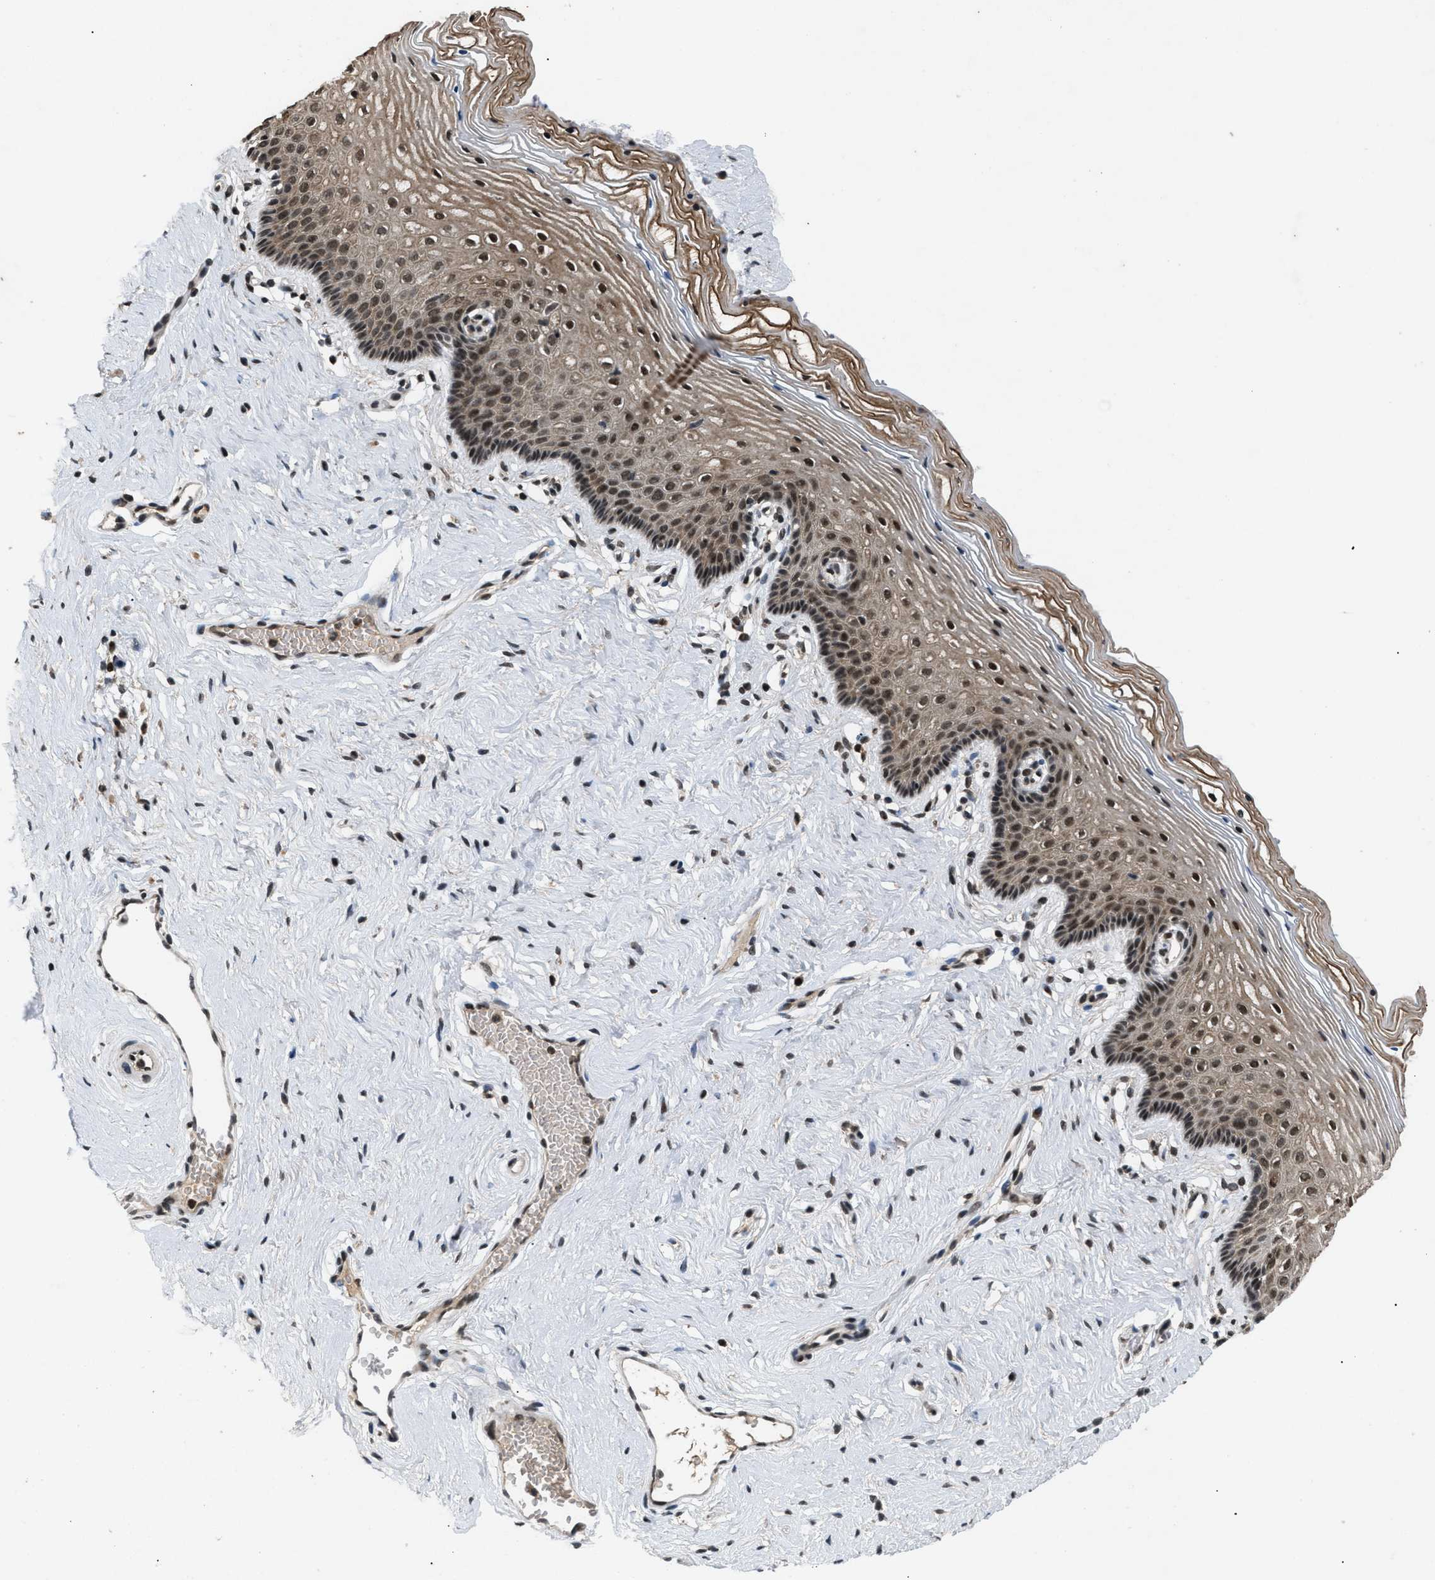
{"staining": {"intensity": "strong", "quantity": ">75%", "location": "cytoplasmic/membranous,nuclear"}, "tissue": "vagina", "cell_type": "Squamous epithelial cells", "image_type": "normal", "snomed": [{"axis": "morphology", "description": "Normal tissue, NOS"}, {"axis": "topography", "description": "Vagina"}], "caption": "High-magnification brightfield microscopy of normal vagina stained with DAB (3,3'-diaminobenzidine) (brown) and counterstained with hematoxylin (blue). squamous epithelial cells exhibit strong cytoplasmic/membranous,nuclear expression is present in approximately>75% of cells.", "gene": "RBM5", "patient": {"sex": "female", "age": 32}}